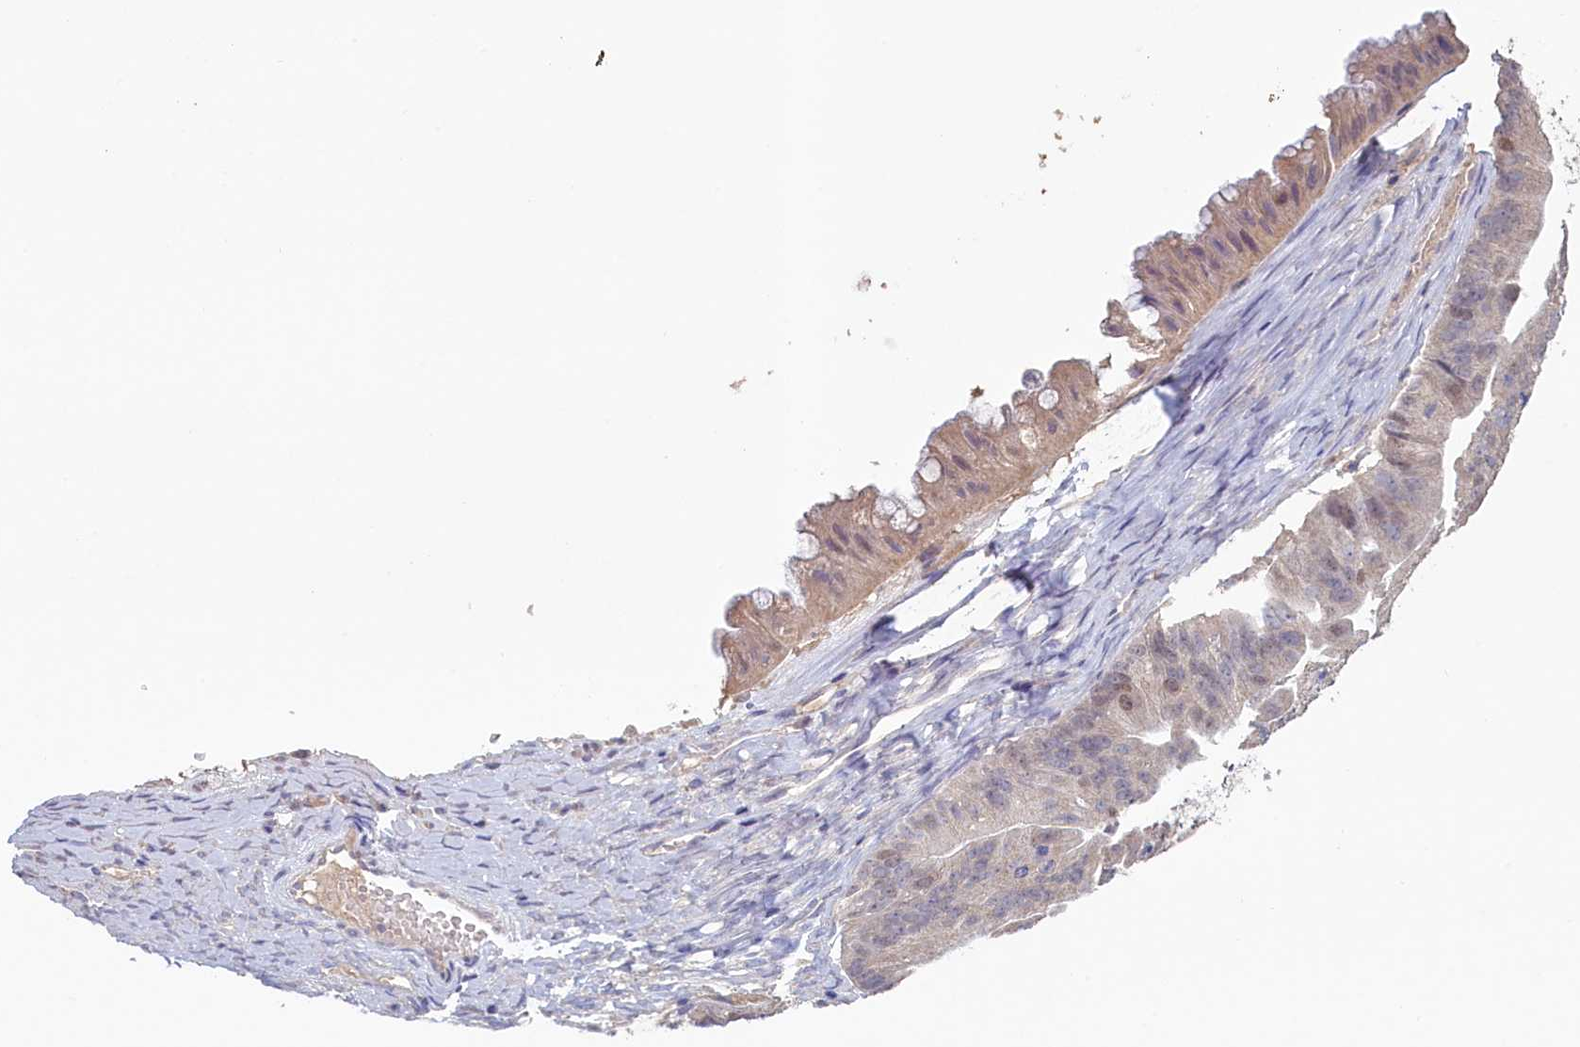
{"staining": {"intensity": "weak", "quantity": "<25%", "location": "cytoplasmic/membranous"}, "tissue": "ovarian cancer", "cell_type": "Tumor cells", "image_type": "cancer", "snomed": [{"axis": "morphology", "description": "Cystadenocarcinoma, mucinous, NOS"}, {"axis": "topography", "description": "Ovary"}], "caption": "Protein analysis of mucinous cystadenocarcinoma (ovarian) demonstrates no significant expression in tumor cells.", "gene": "ATF7IP2", "patient": {"sex": "female", "age": 61}}